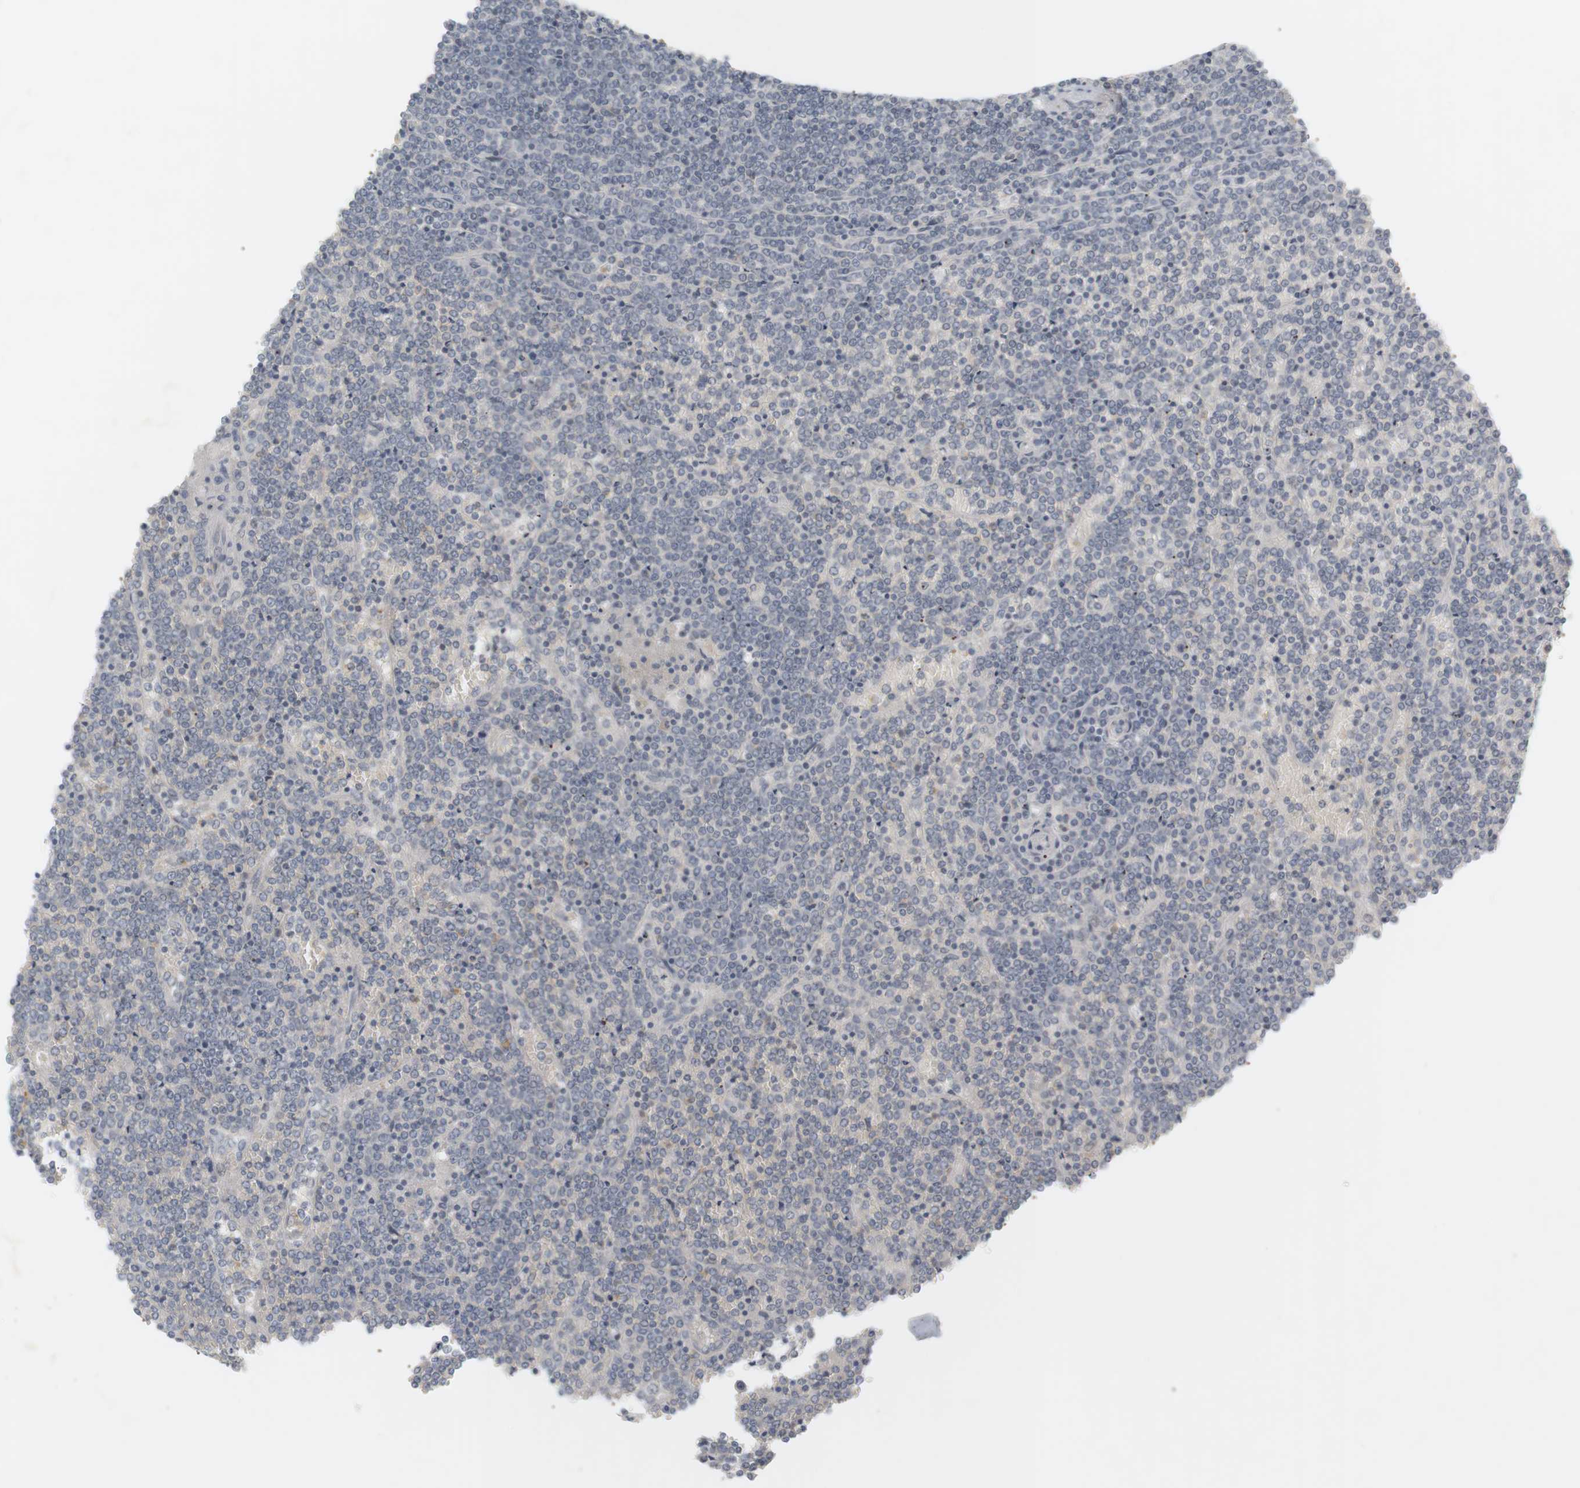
{"staining": {"intensity": "negative", "quantity": "none", "location": "none"}, "tissue": "lymphoma", "cell_type": "Tumor cells", "image_type": "cancer", "snomed": [{"axis": "morphology", "description": "Malignant lymphoma, non-Hodgkin's type, Low grade"}, {"axis": "topography", "description": "Spleen"}], "caption": "Protein analysis of lymphoma reveals no significant expression in tumor cells. (DAB immunohistochemistry with hematoxylin counter stain).", "gene": "RTN3", "patient": {"sex": "female", "age": 19}}